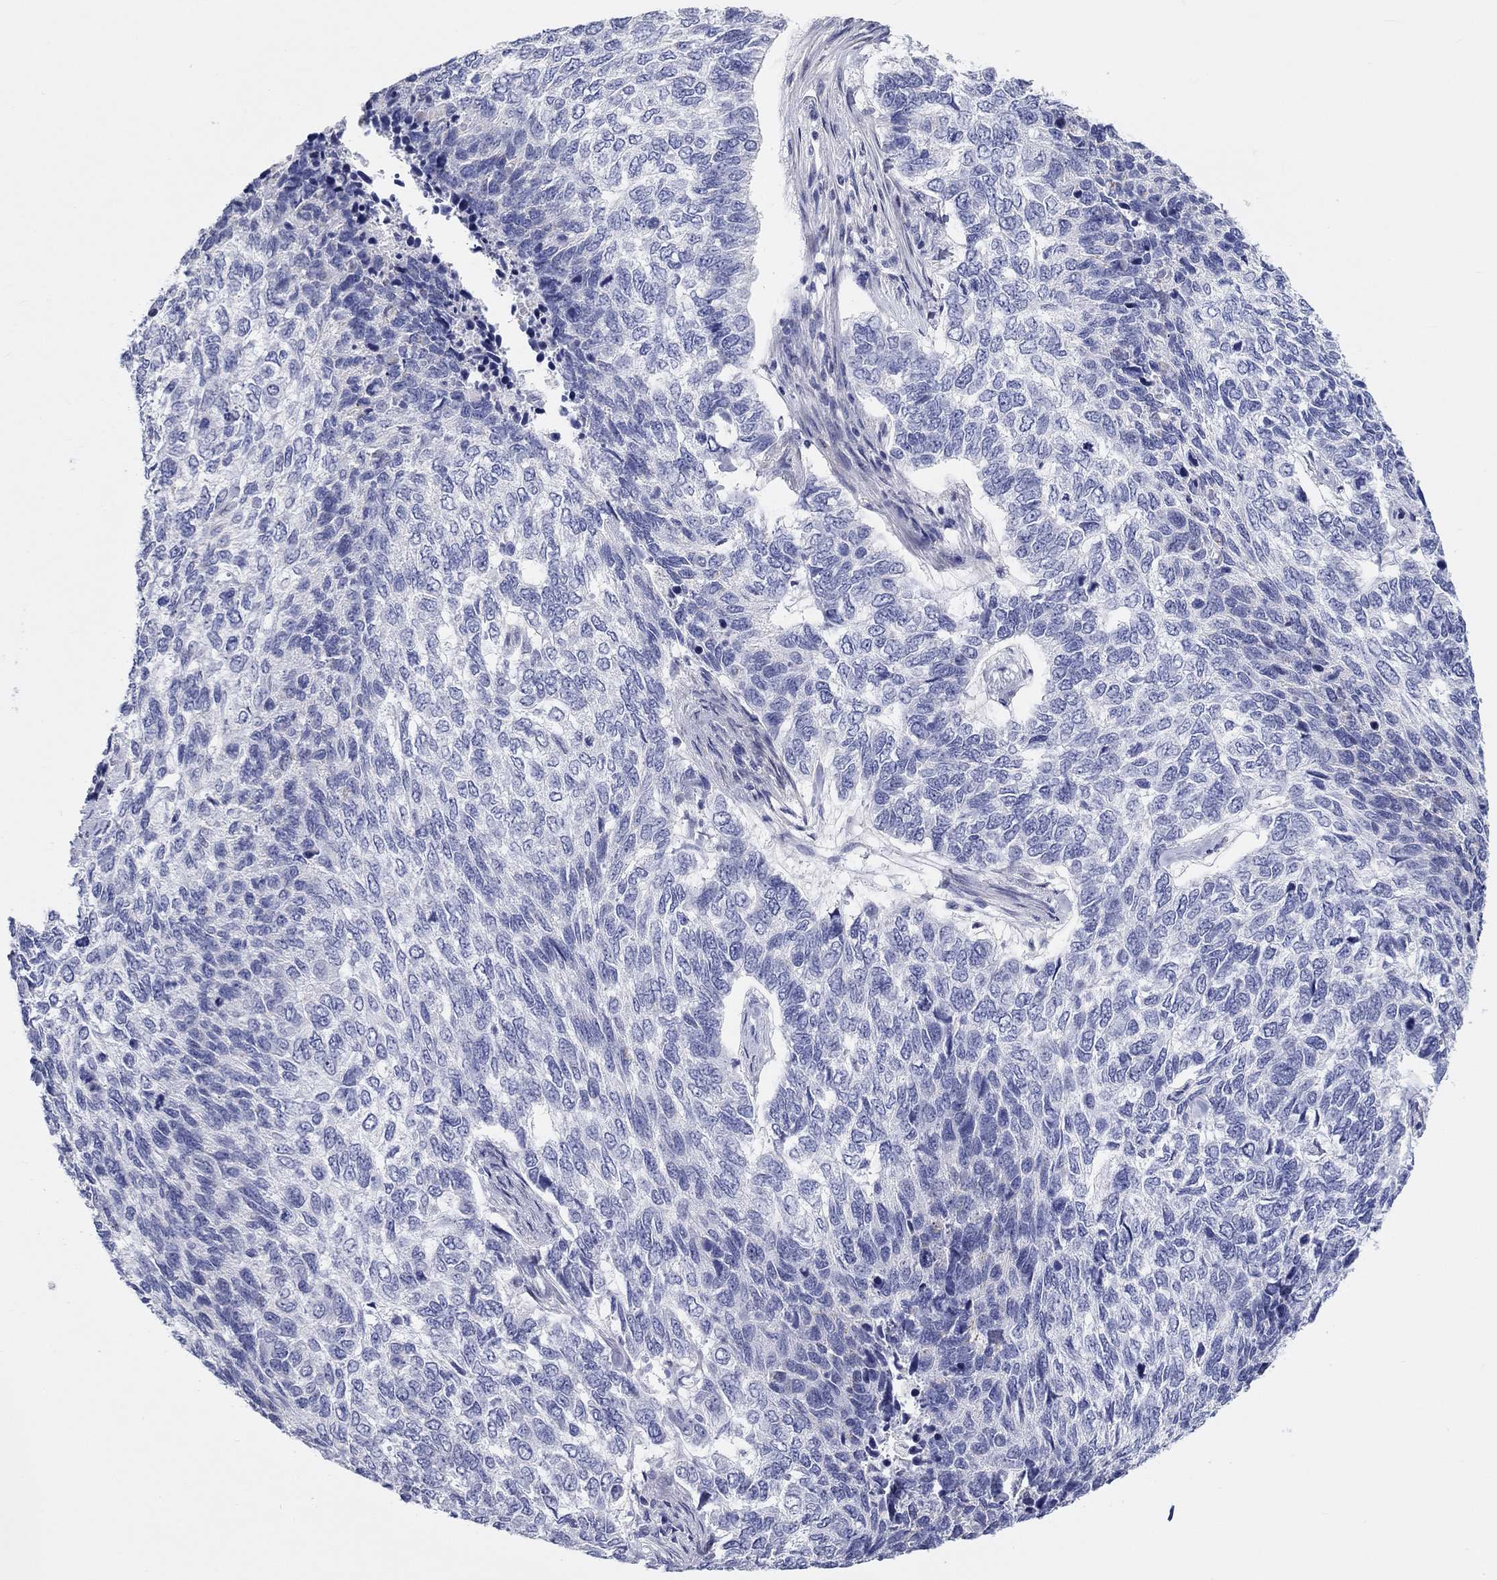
{"staining": {"intensity": "negative", "quantity": "none", "location": "none"}, "tissue": "skin cancer", "cell_type": "Tumor cells", "image_type": "cancer", "snomed": [{"axis": "morphology", "description": "Basal cell carcinoma"}, {"axis": "topography", "description": "Skin"}], "caption": "An image of basal cell carcinoma (skin) stained for a protein exhibits no brown staining in tumor cells.", "gene": "LRRC4C", "patient": {"sex": "female", "age": 65}}